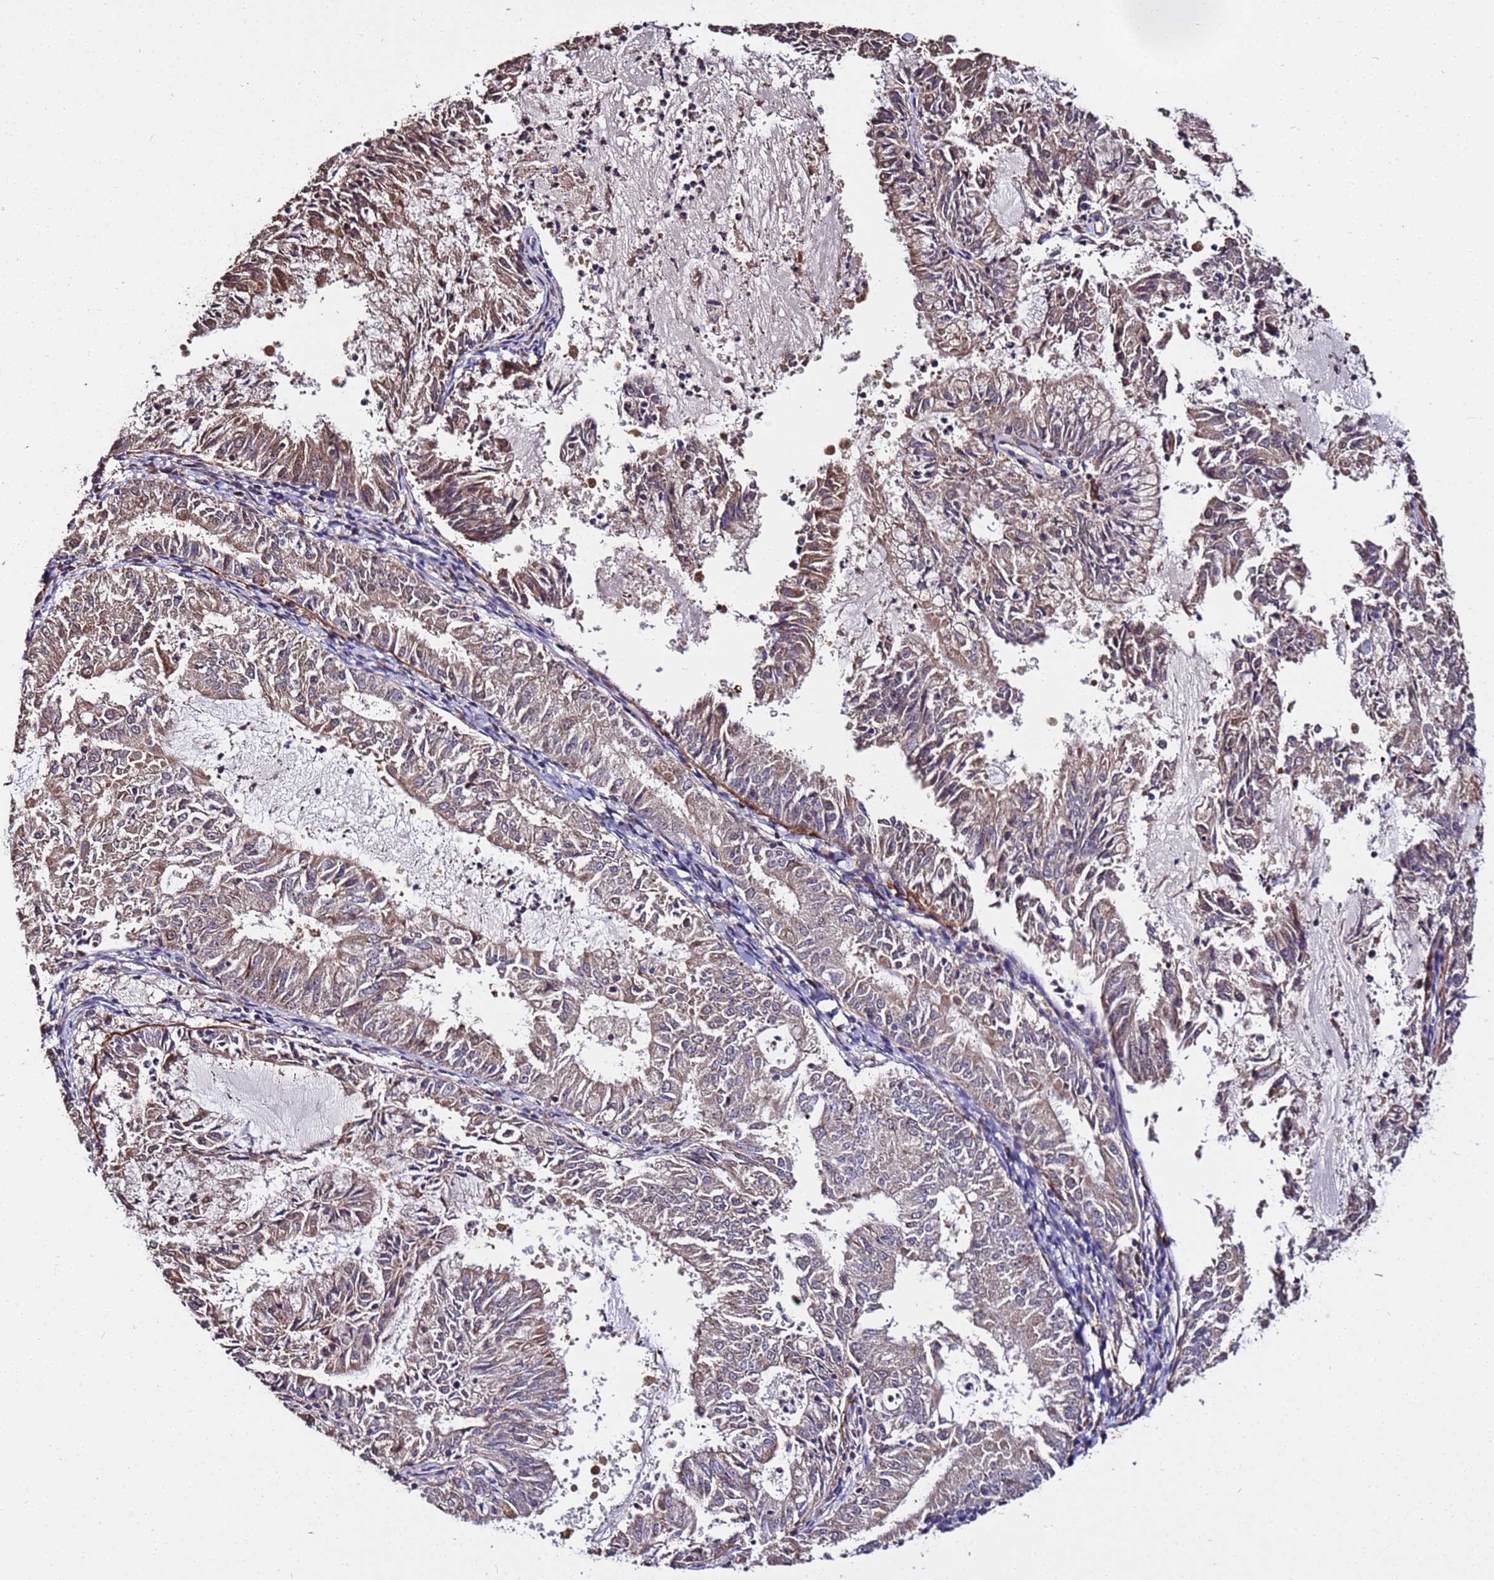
{"staining": {"intensity": "moderate", "quantity": "25%-75%", "location": "cytoplasmic/membranous"}, "tissue": "endometrial cancer", "cell_type": "Tumor cells", "image_type": "cancer", "snomed": [{"axis": "morphology", "description": "Adenocarcinoma, NOS"}, {"axis": "topography", "description": "Endometrium"}], "caption": "Immunohistochemistry micrograph of neoplastic tissue: endometrial adenocarcinoma stained using immunohistochemistry (IHC) reveals medium levels of moderate protein expression localized specifically in the cytoplasmic/membranous of tumor cells, appearing as a cytoplasmic/membranous brown color.", "gene": "WNK4", "patient": {"sex": "female", "age": 57}}